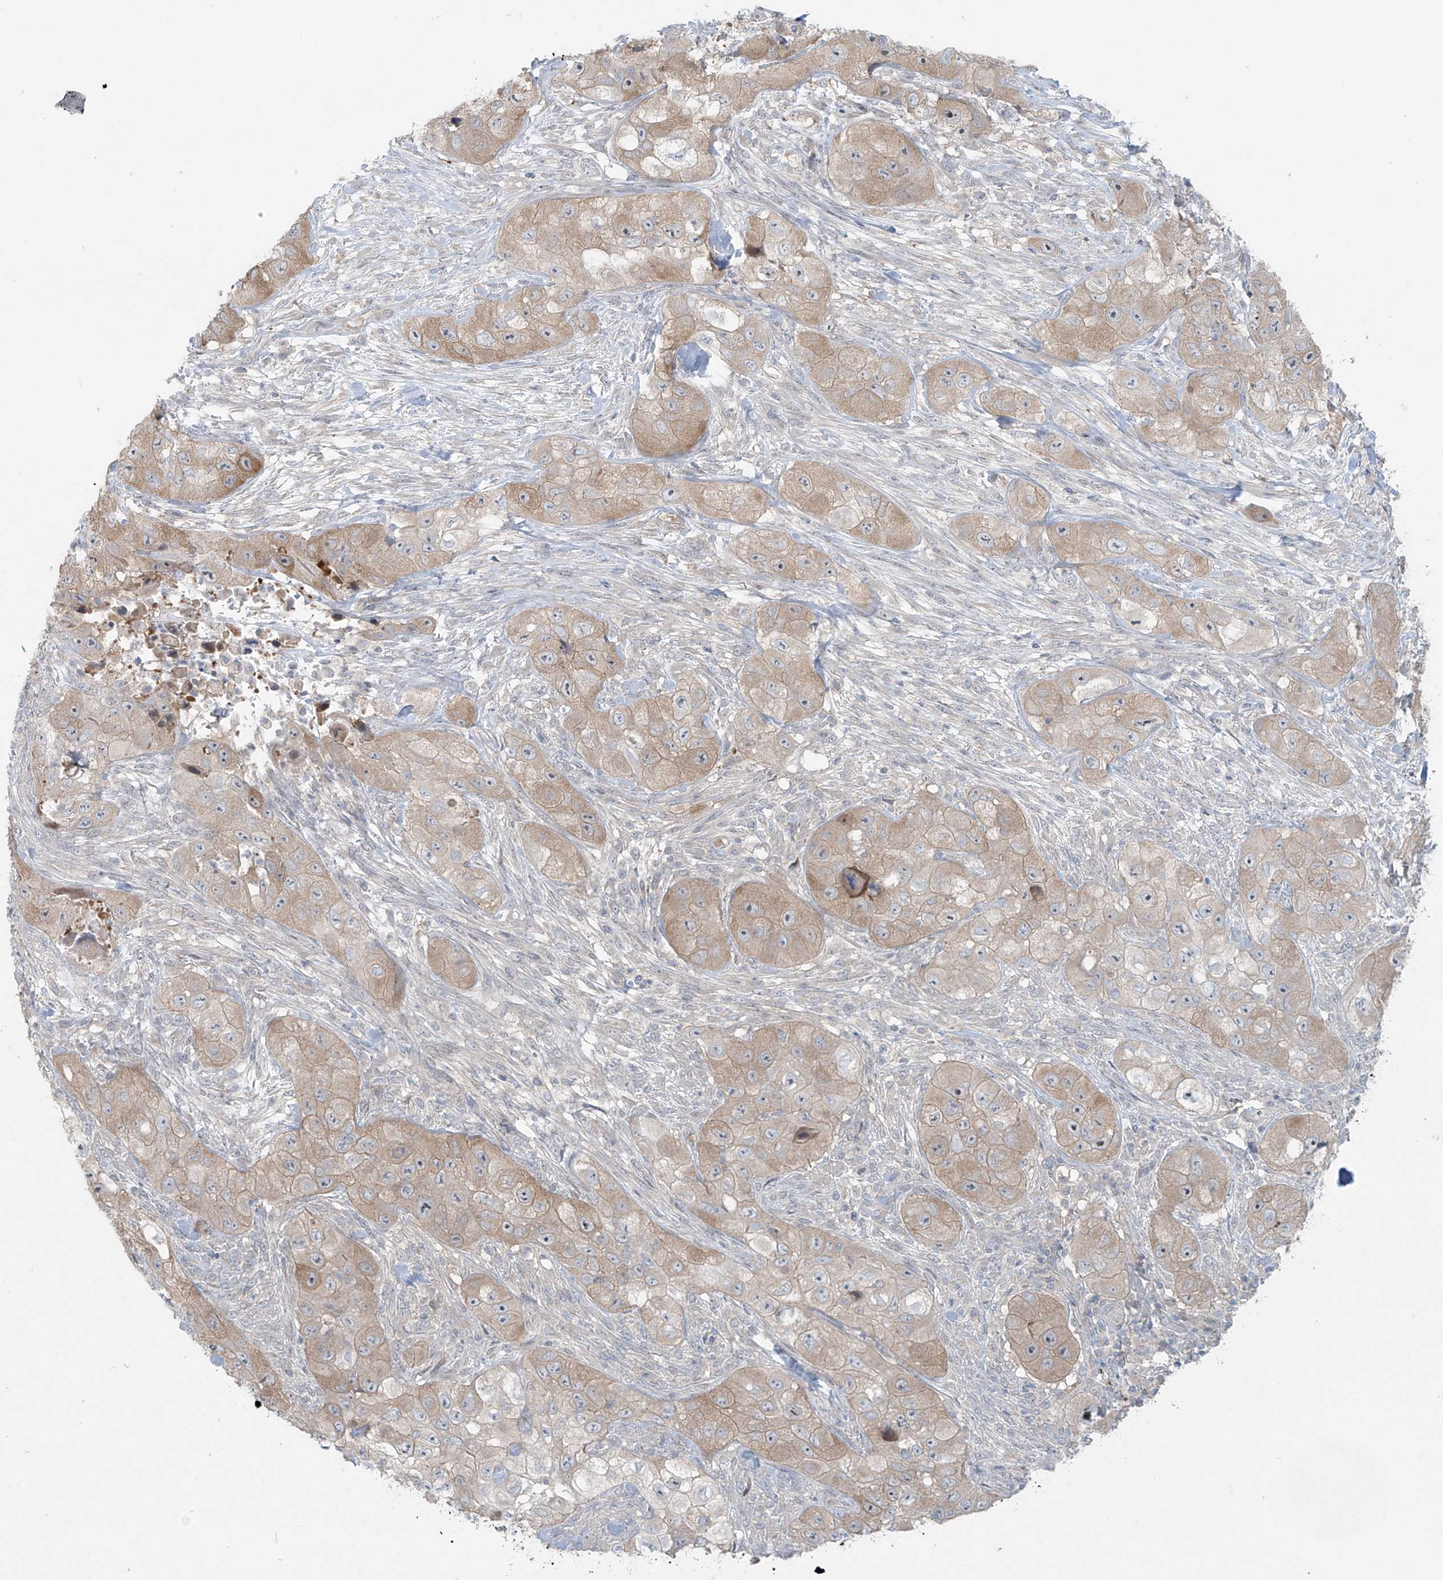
{"staining": {"intensity": "weak", "quantity": "25%-75%", "location": "cytoplasmic/membranous"}, "tissue": "skin cancer", "cell_type": "Tumor cells", "image_type": "cancer", "snomed": [{"axis": "morphology", "description": "Squamous cell carcinoma, NOS"}, {"axis": "topography", "description": "Skin"}, {"axis": "topography", "description": "Subcutis"}], "caption": "The histopathology image reveals a brown stain indicating the presence of a protein in the cytoplasmic/membranous of tumor cells in skin cancer.", "gene": "PPAT", "patient": {"sex": "male", "age": 73}}